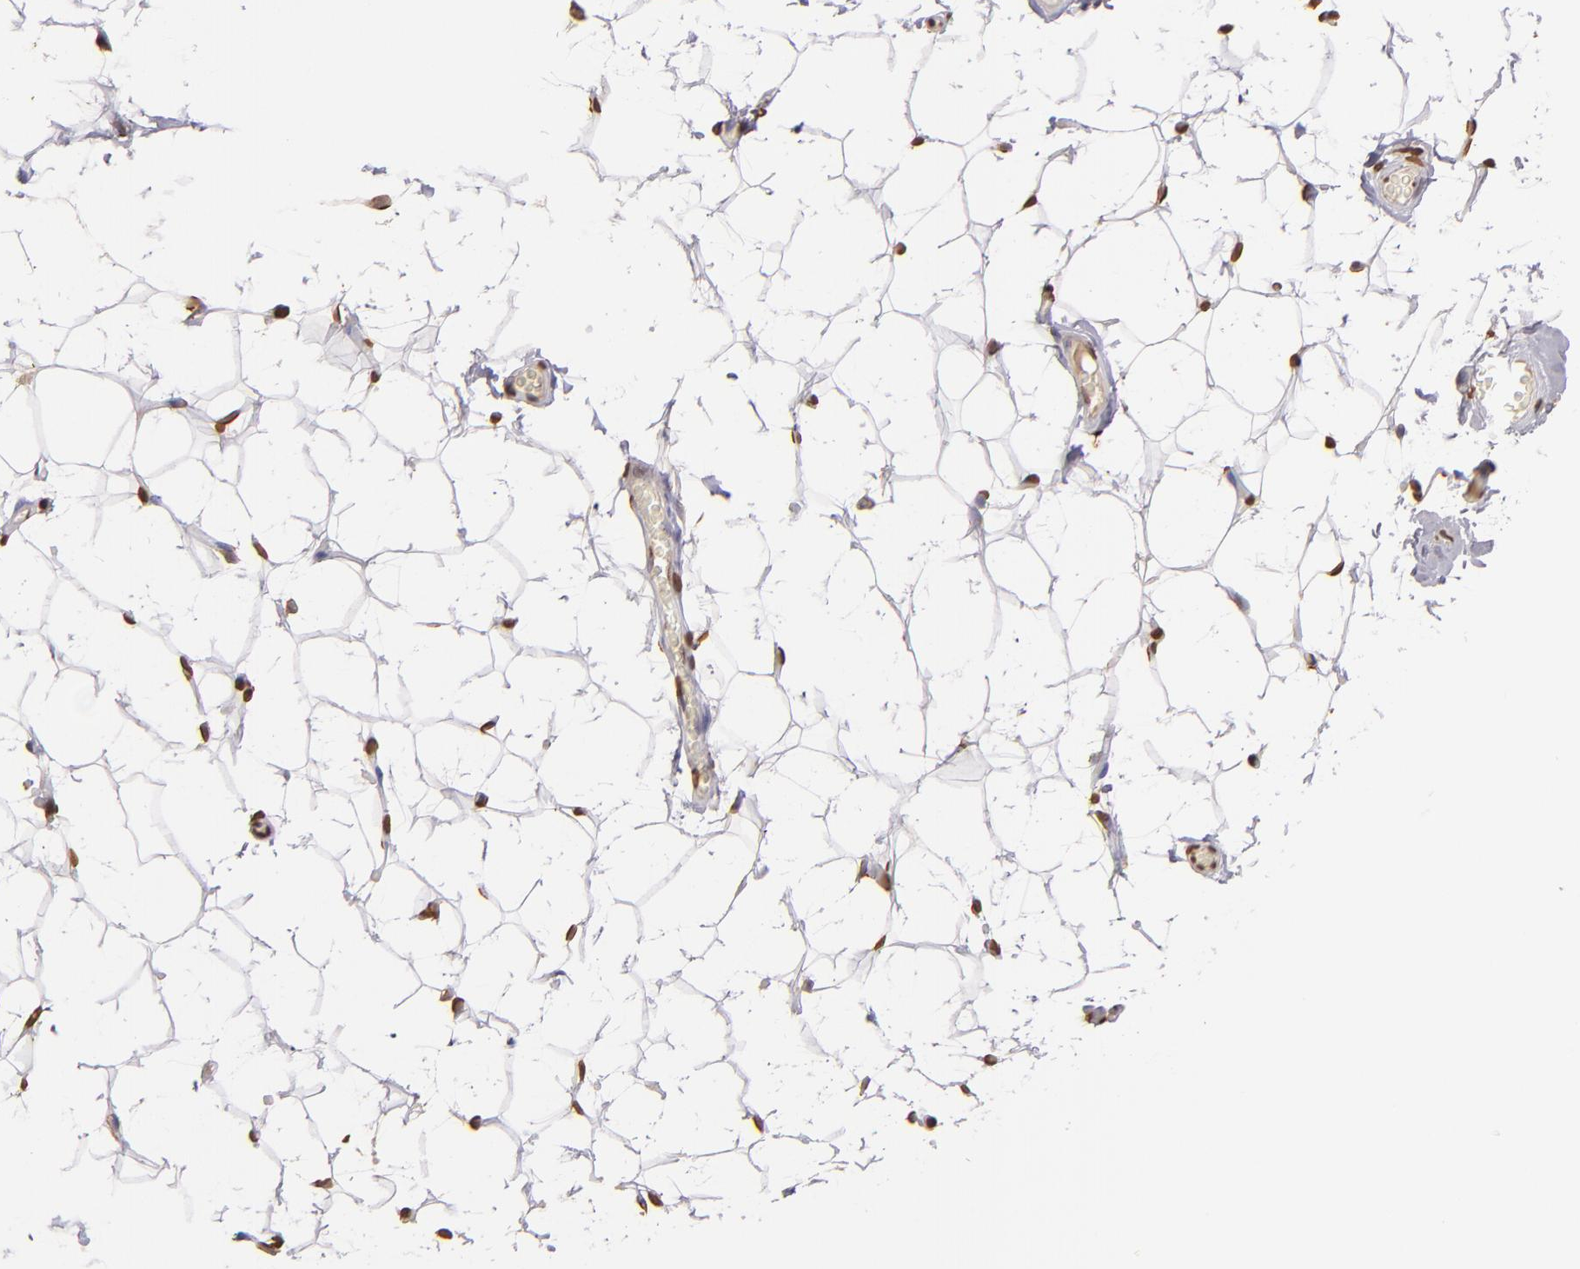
{"staining": {"intensity": "strong", "quantity": ">75%", "location": "nuclear"}, "tissue": "adipose tissue", "cell_type": "Adipocytes", "image_type": "normal", "snomed": [{"axis": "morphology", "description": "Normal tissue, NOS"}, {"axis": "topography", "description": "Soft tissue"}], "caption": "Protein staining reveals strong nuclear positivity in approximately >75% of adipocytes in normal adipose tissue.", "gene": "LBX1", "patient": {"sex": "male", "age": 26}}